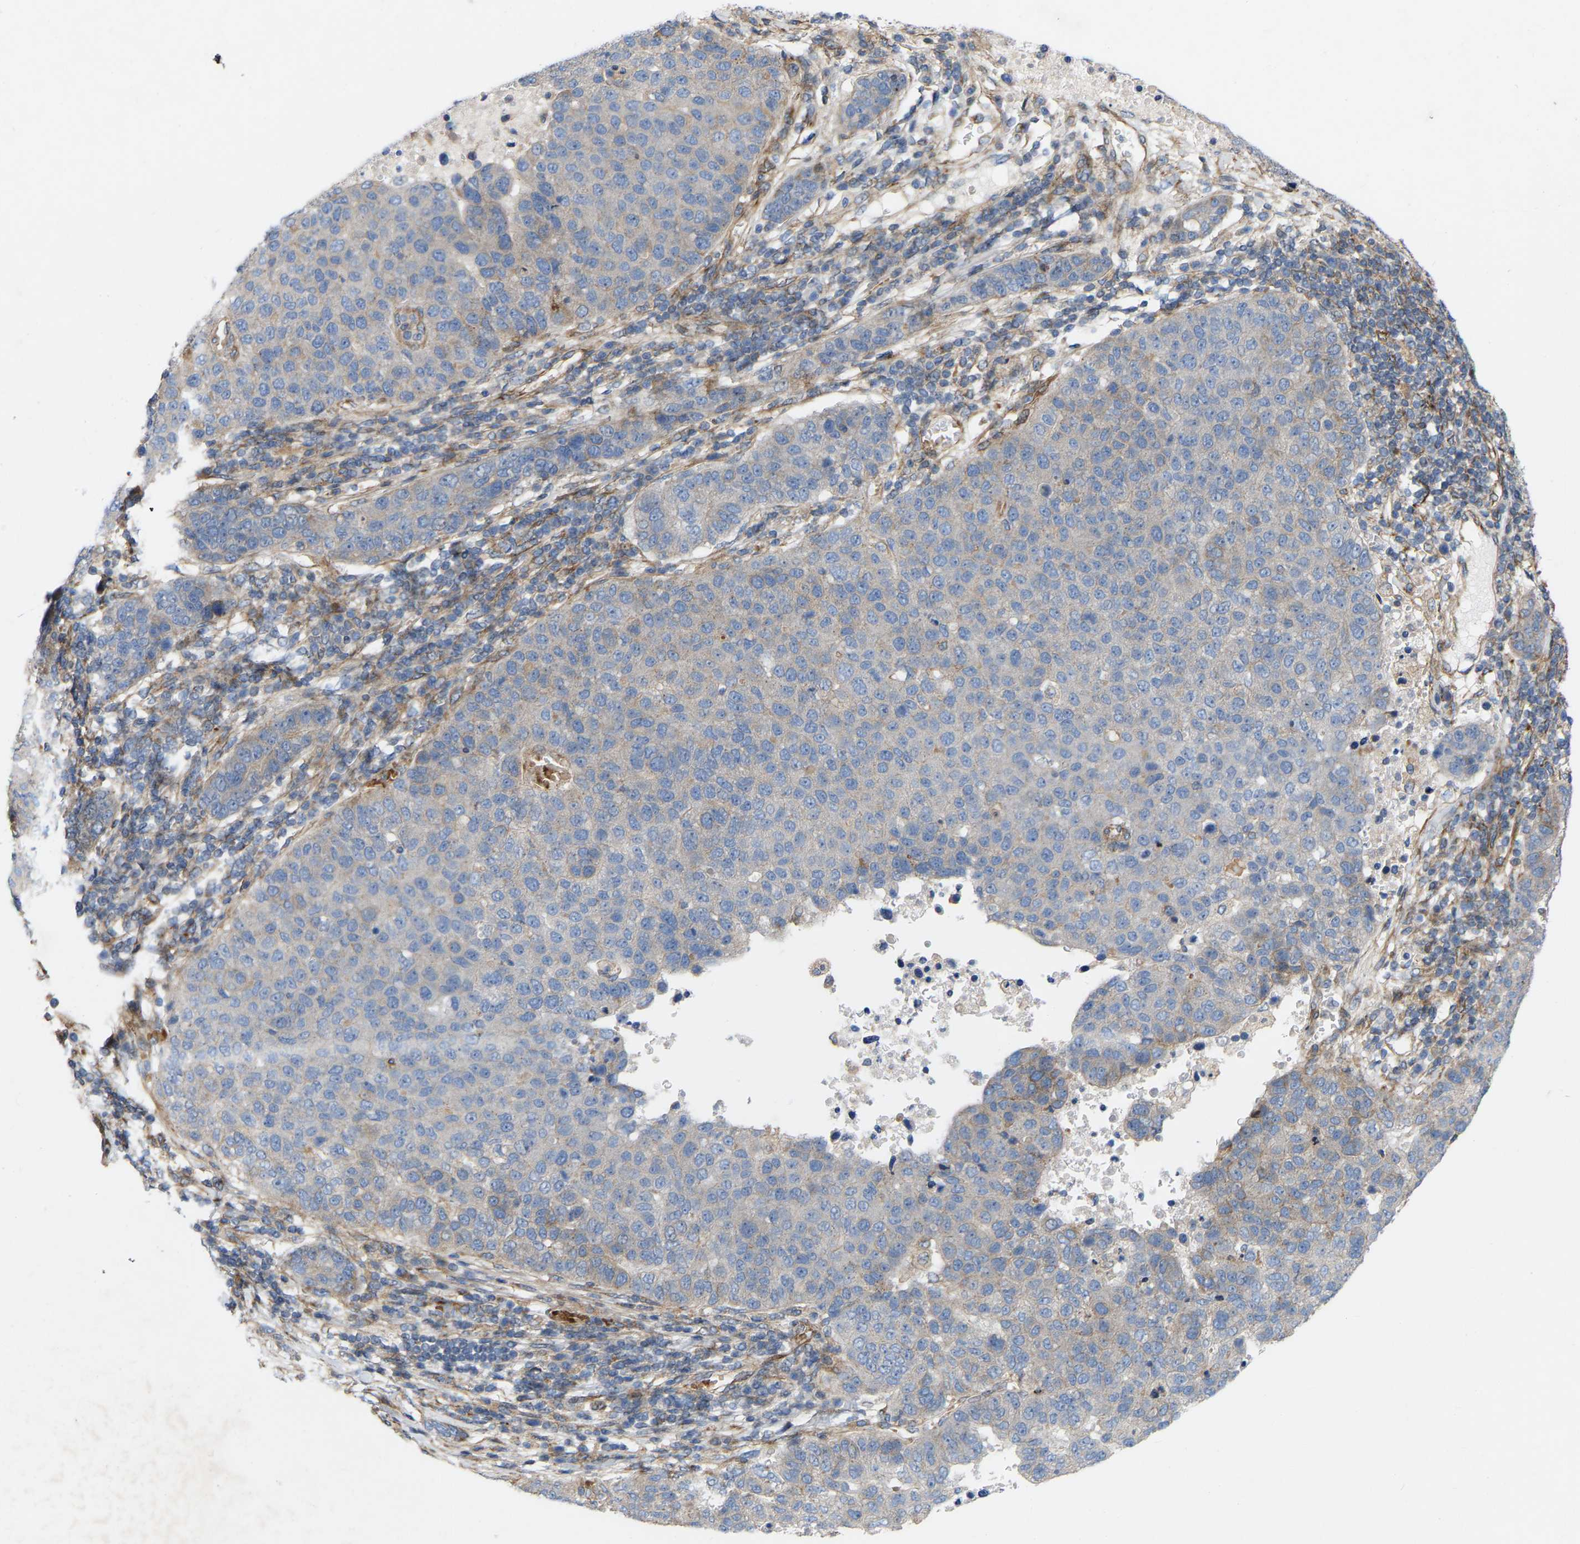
{"staining": {"intensity": "negative", "quantity": "none", "location": "none"}, "tissue": "pancreatic cancer", "cell_type": "Tumor cells", "image_type": "cancer", "snomed": [{"axis": "morphology", "description": "Adenocarcinoma, NOS"}, {"axis": "topography", "description": "Pancreas"}], "caption": "A histopathology image of human adenocarcinoma (pancreatic) is negative for staining in tumor cells.", "gene": "TOR1B", "patient": {"sex": "female", "age": 61}}